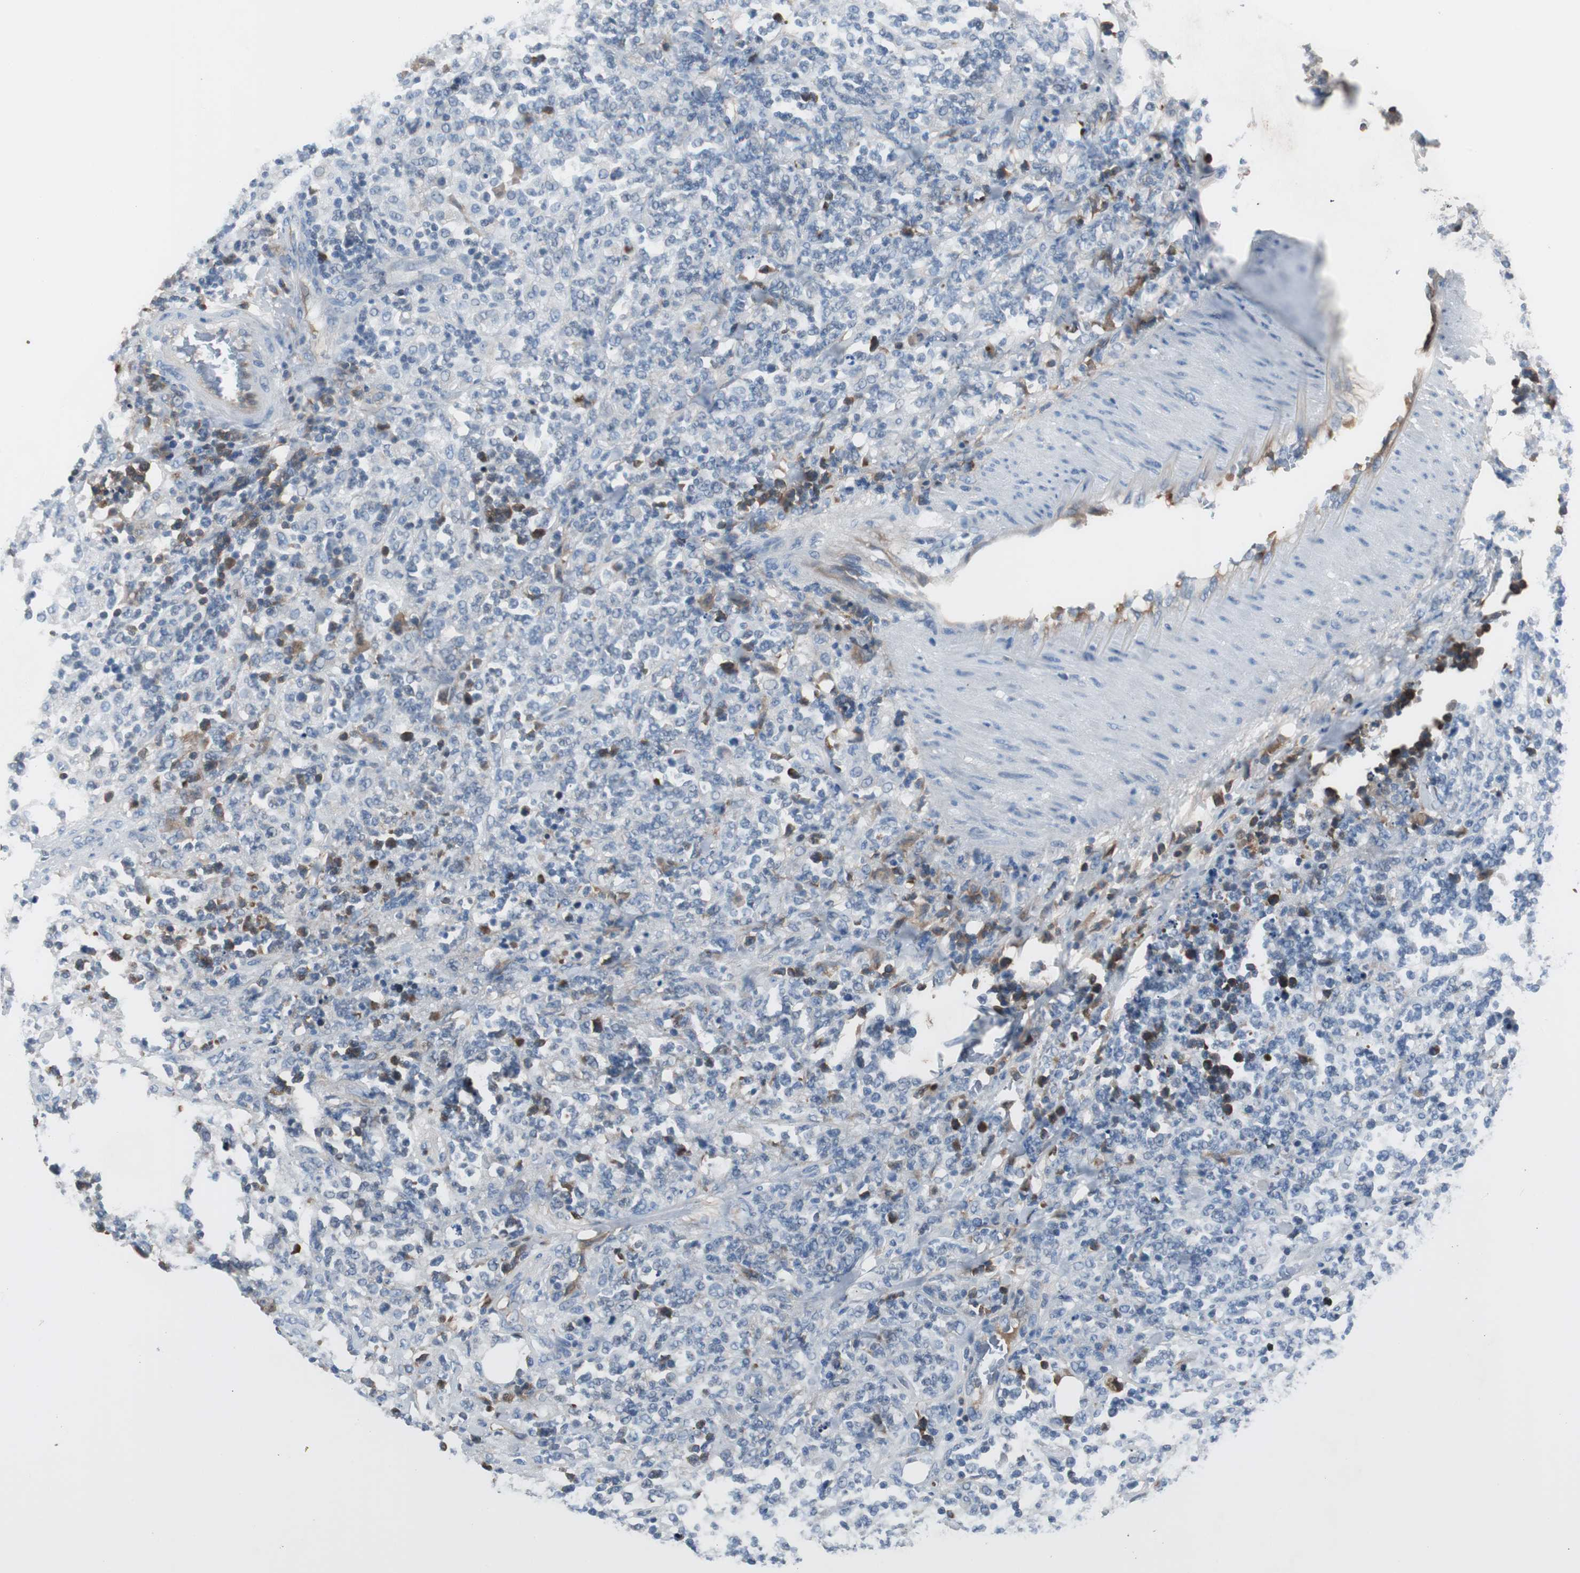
{"staining": {"intensity": "negative", "quantity": "none", "location": "none"}, "tissue": "lymphoma", "cell_type": "Tumor cells", "image_type": "cancer", "snomed": [{"axis": "morphology", "description": "Malignant lymphoma, non-Hodgkin's type, High grade"}, {"axis": "topography", "description": "Soft tissue"}], "caption": "There is no significant expression in tumor cells of malignant lymphoma, non-Hodgkin's type (high-grade). (DAB immunohistochemistry, high magnification).", "gene": "SERPINF1", "patient": {"sex": "male", "age": 18}}